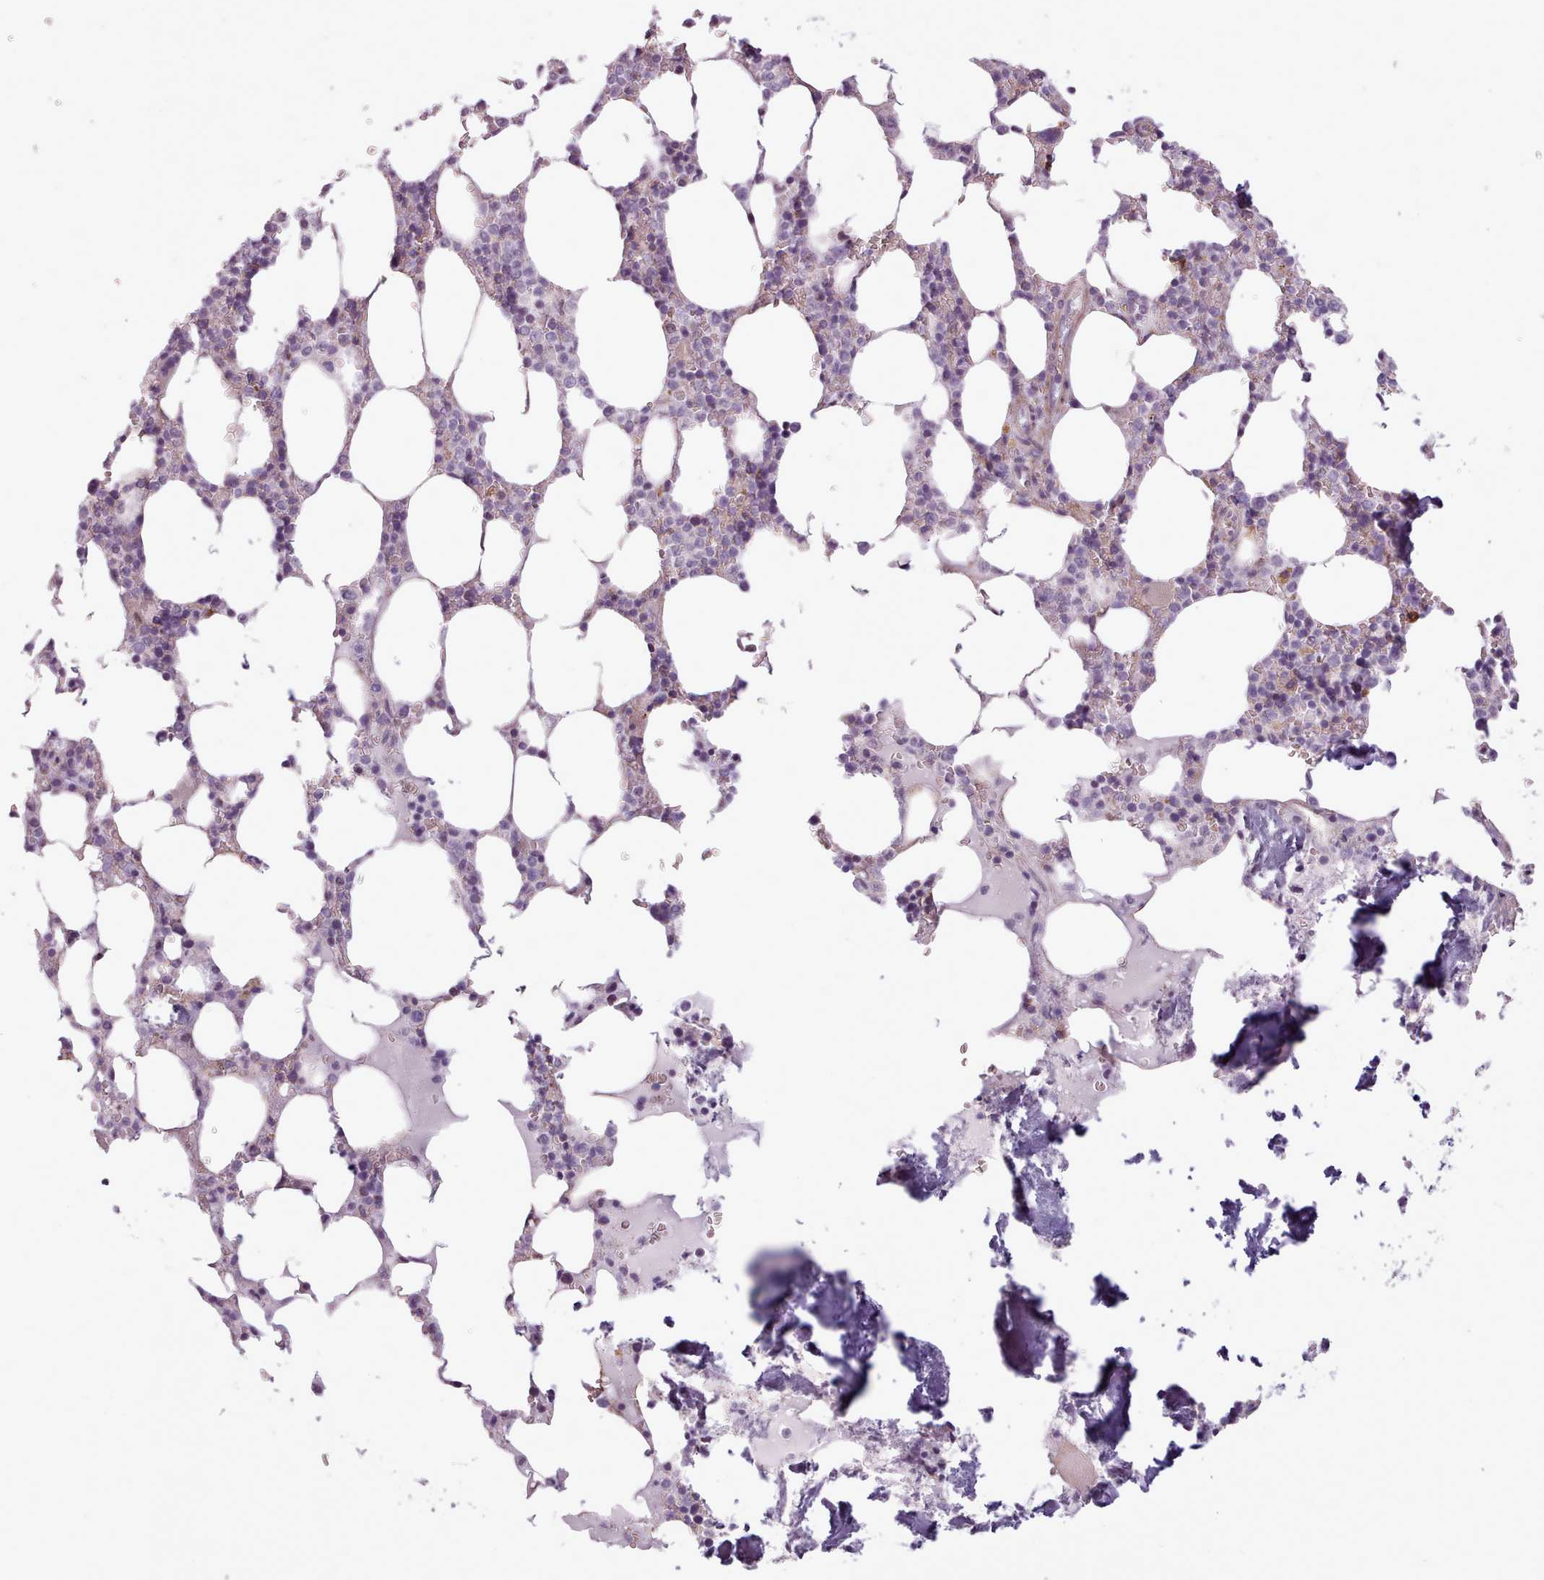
{"staining": {"intensity": "weak", "quantity": "<25%", "location": "nuclear"}, "tissue": "bone marrow", "cell_type": "Hematopoietic cells", "image_type": "normal", "snomed": [{"axis": "morphology", "description": "Normal tissue, NOS"}, {"axis": "topography", "description": "Bone marrow"}], "caption": "Bone marrow was stained to show a protein in brown. There is no significant positivity in hematopoietic cells. Brightfield microscopy of IHC stained with DAB (brown) and hematoxylin (blue), captured at high magnification.", "gene": "AVL9", "patient": {"sex": "male", "age": 64}}